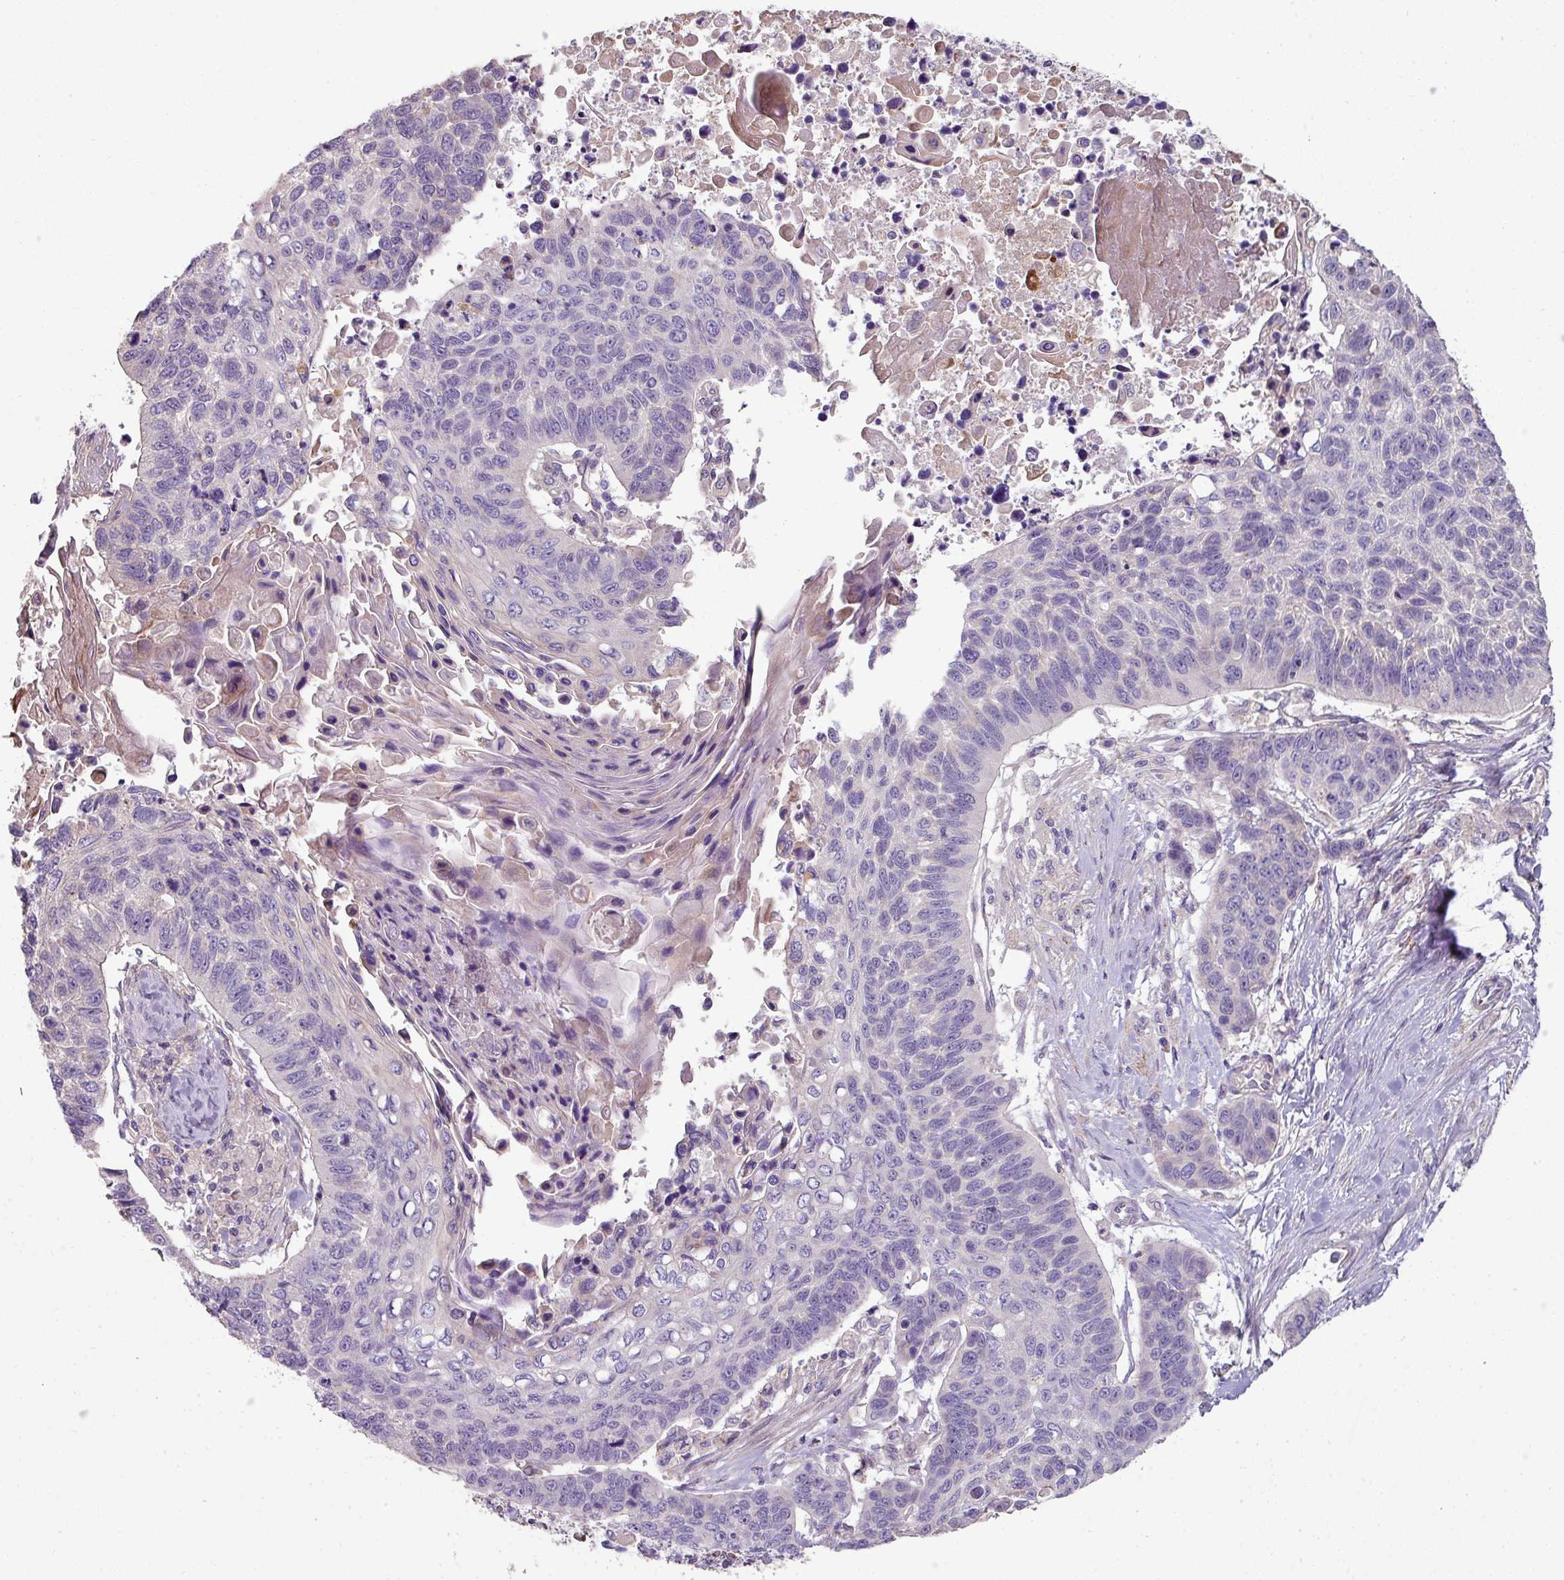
{"staining": {"intensity": "negative", "quantity": "none", "location": "none"}, "tissue": "lung cancer", "cell_type": "Tumor cells", "image_type": "cancer", "snomed": [{"axis": "morphology", "description": "Squamous cell carcinoma, NOS"}, {"axis": "topography", "description": "Lung"}], "caption": "This is an immunohistochemistry image of squamous cell carcinoma (lung). There is no staining in tumor cells.", "gene": "LRRC9", "patient": {"sex": "male", "age": 62}}